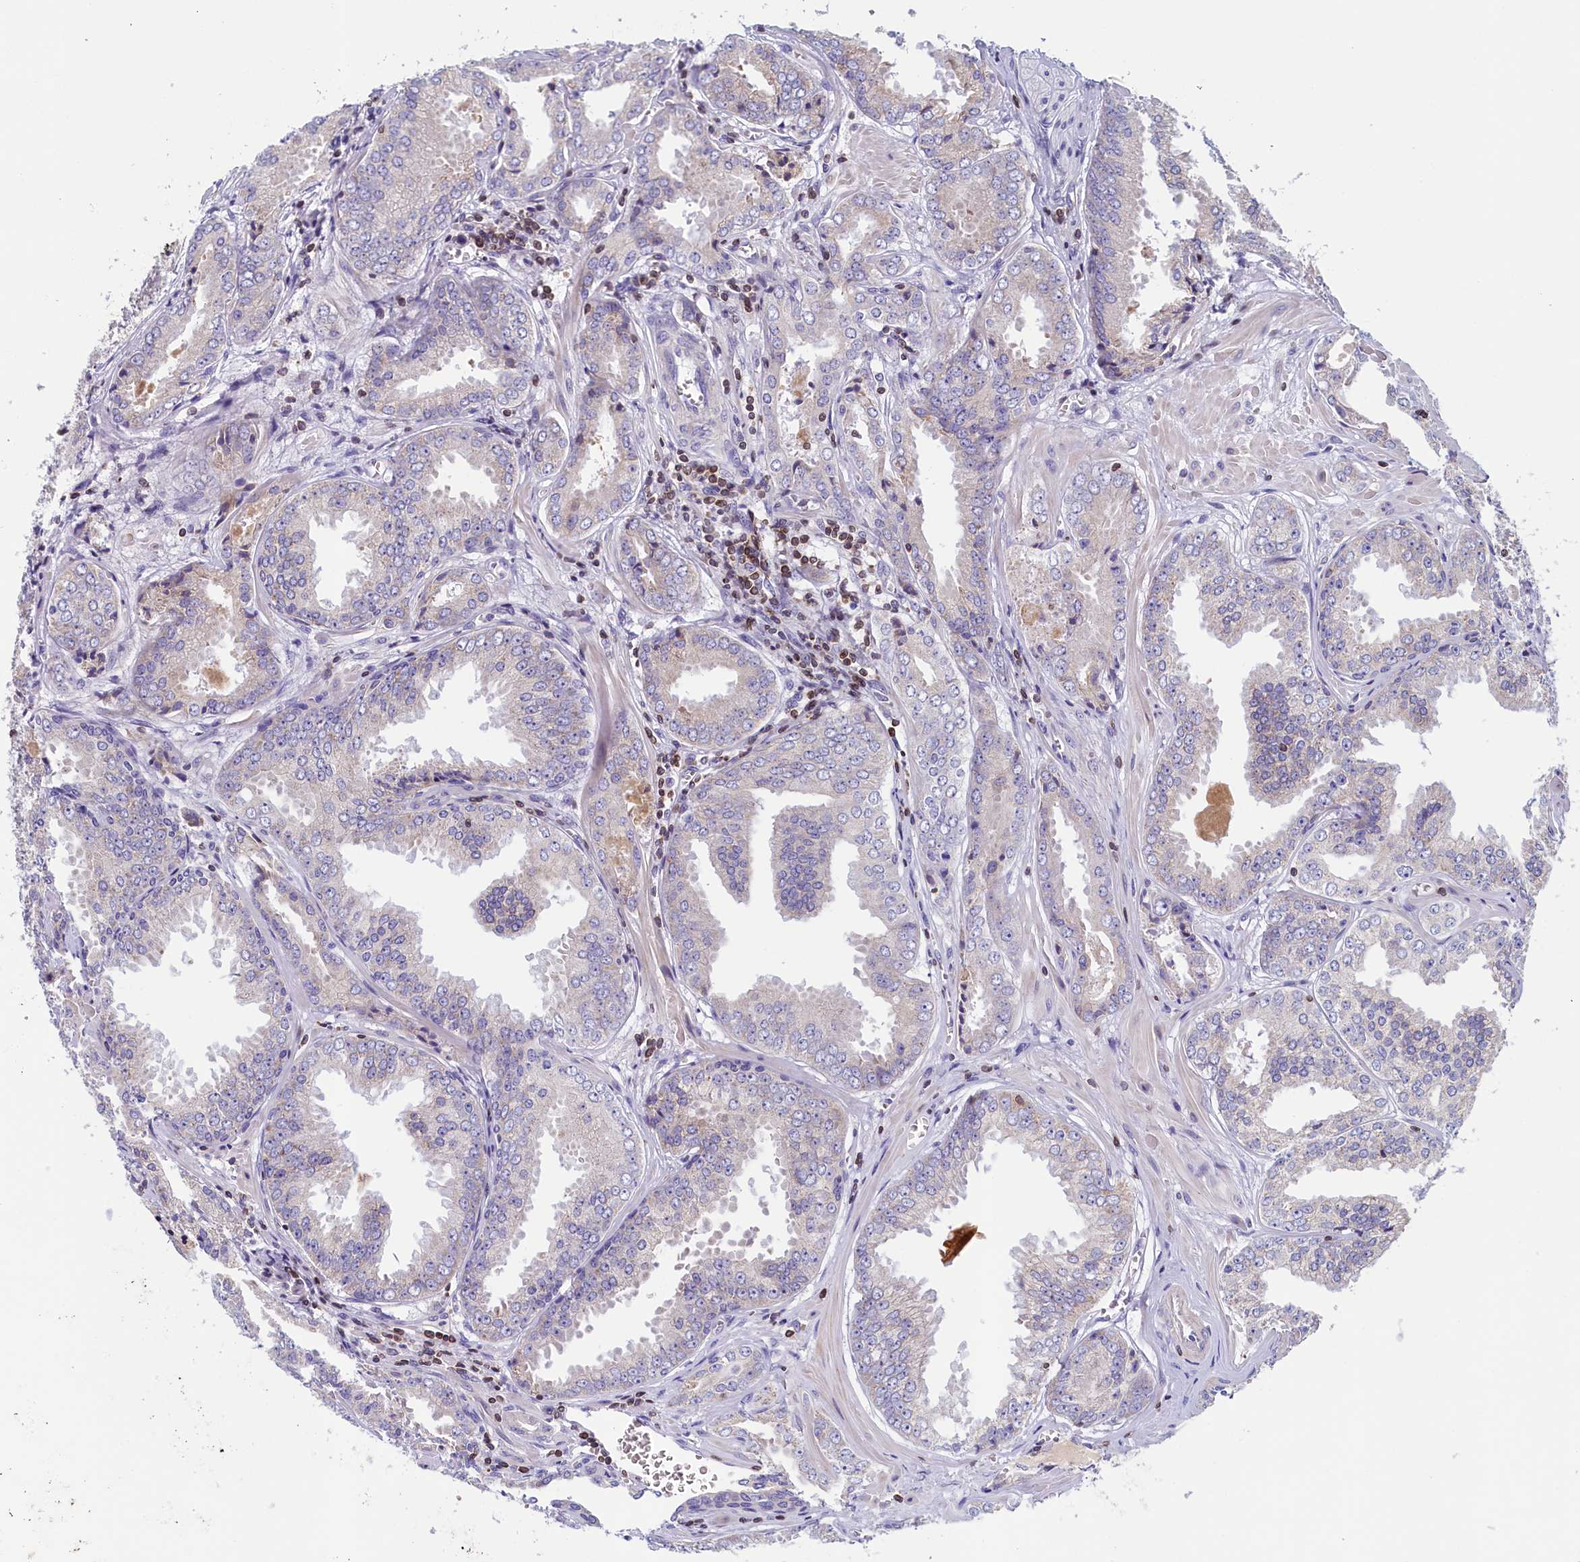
{"staining": {"intensity": "negative", "quantity": "none", "location": "none"}, "tissue": "prostate cancer", "cell_type": "Tumor cells", "image_type": "cancer", "snomed": [{"axis": "morphology", "description": "Adenocarcinoma, Low grade"}, {"axis": "topography", "description": "Prostate"}], "caption": "Tumor cells are negative for brown protein staining in prostate low-grade adenocarcinoma.", "gene": "TRAF3IP3", "patient": {"sex": "male", "age": 67}}